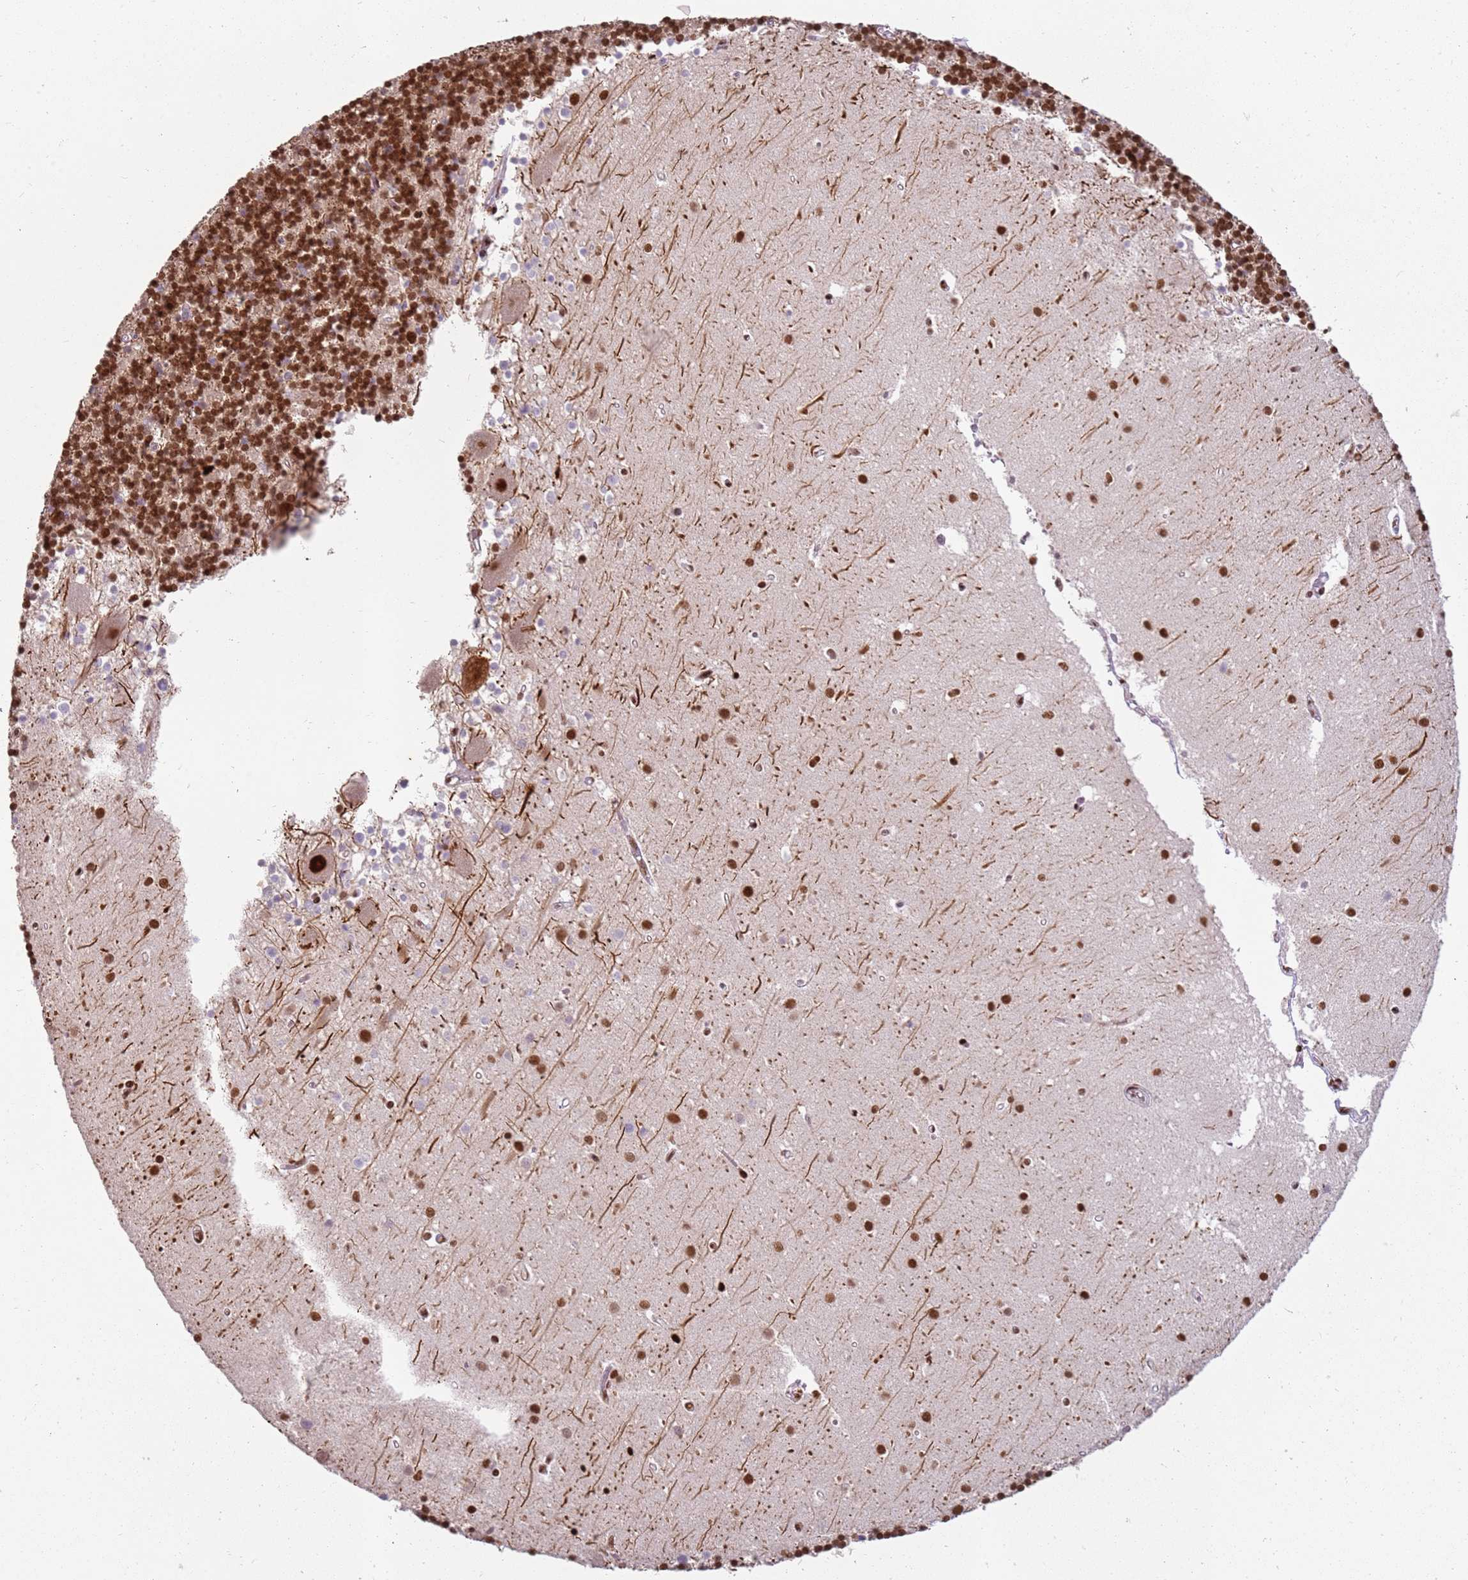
{"staining": {"intensity": "strong", "quantity": "25%-75%", "location": "nuclear"}, "tissue": "cerebellum", "cell_type": "Cells in granular layer", "image_type": "normal", "snomed": [{"axis": "morphology", "description": "Normal tissue, NOS"}, {"axis": "topography", "description": "Cerebellum"}], "caption": "Normal cerebellum demonstrates strong nuclear staining in approximately 25%-75% of cells in granular layer, visualized by immunohistochemistry.", "gene": "TENT4A", "patient": {"sex": "male", "age": 54}}